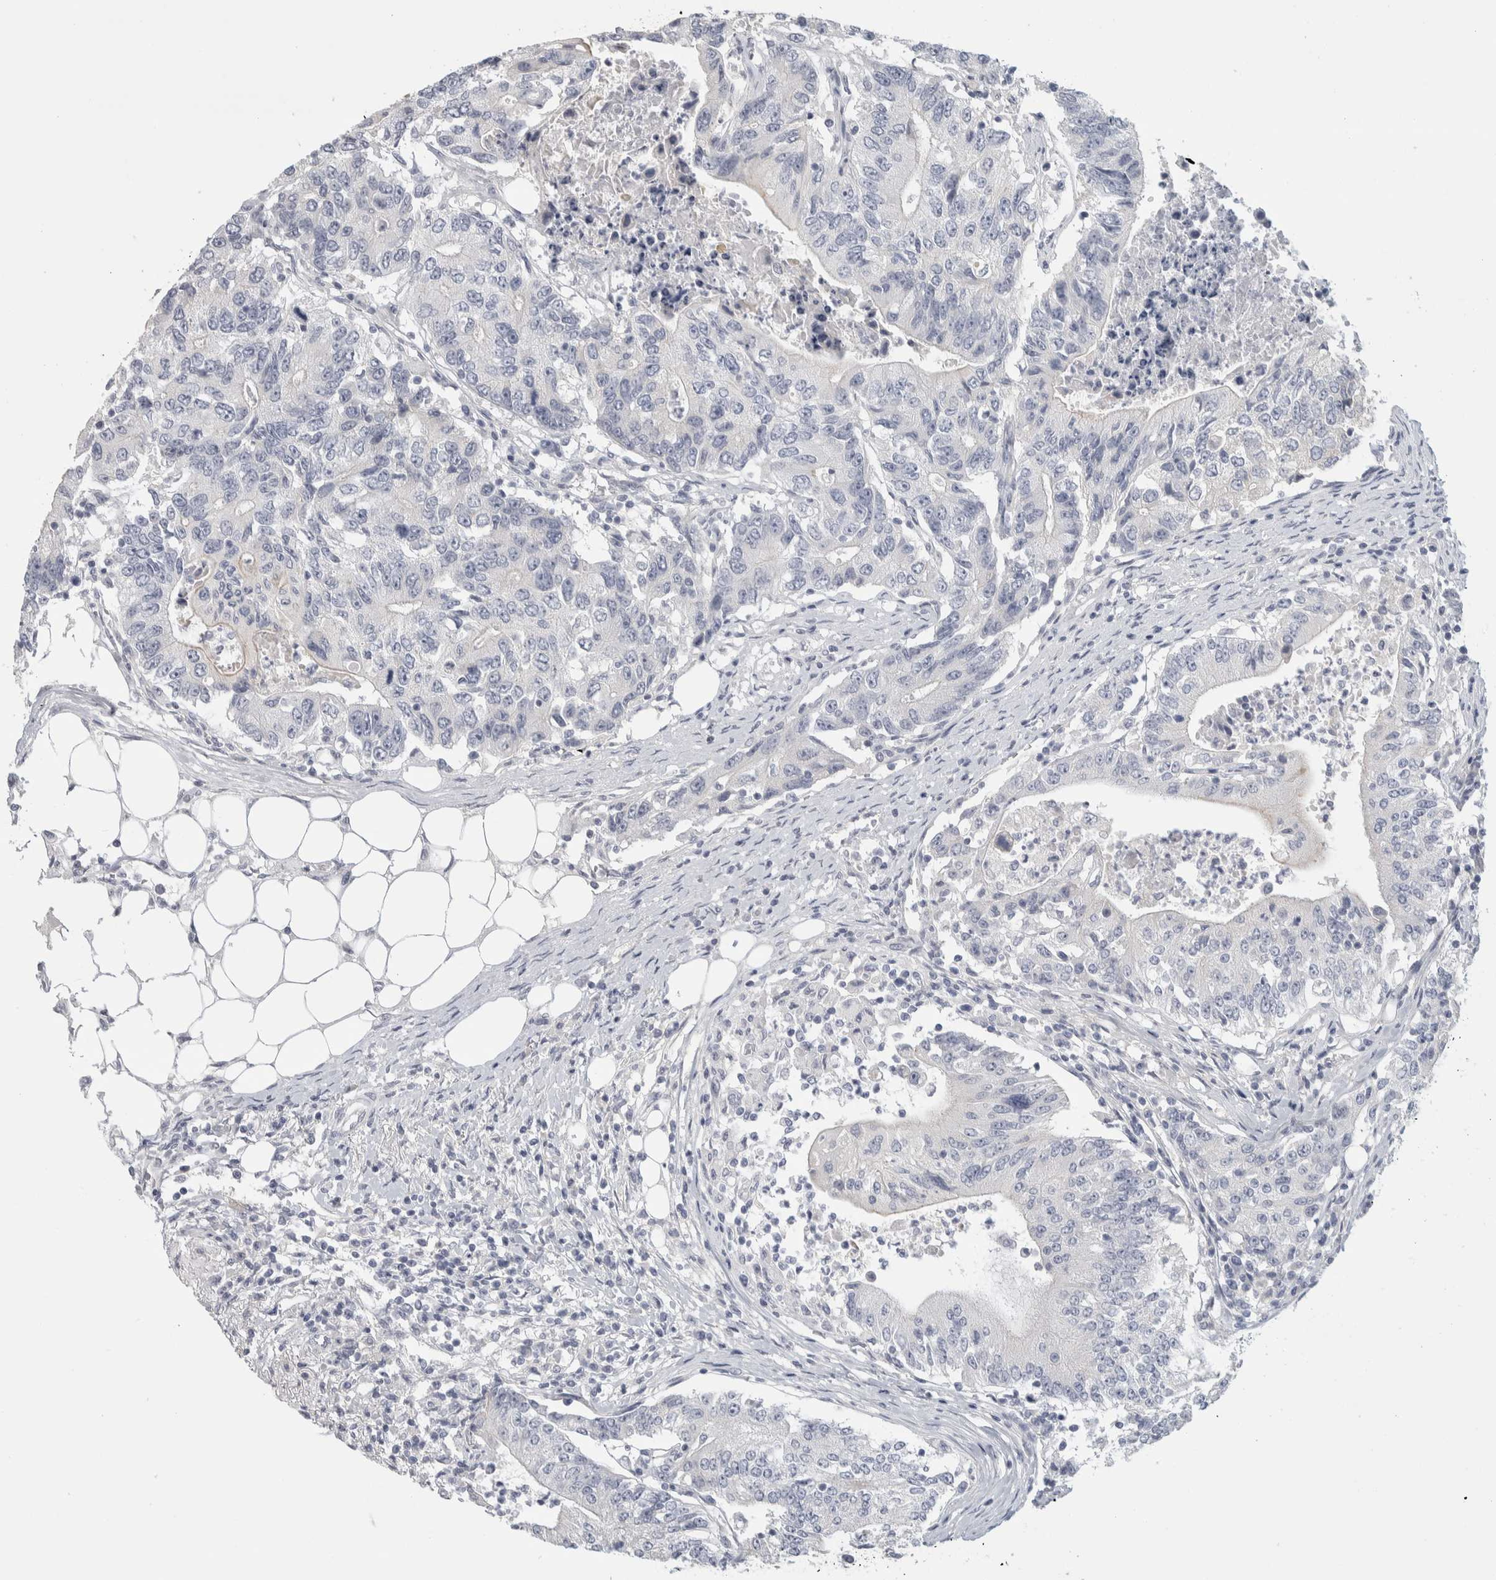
{"staining": {"intensity": "negative", "quantity": "none", "location": "none"}, "tissue": "colorectal cancer", "cell_type": "Tumor cells", "image_type": "cancer", "snomed": [{"axis": "morphology", "description": "Adenocarcinoma, NOS"}, {"axis": "topography", "description": "Colon"}], "caption": "This is a micrograph of immunohistochemistry (IHC) staining of colorectal cancer, which shows no expression in tumor cells.", "gene": "DCXR", "patient": {"sex": "female", "age": 77}}